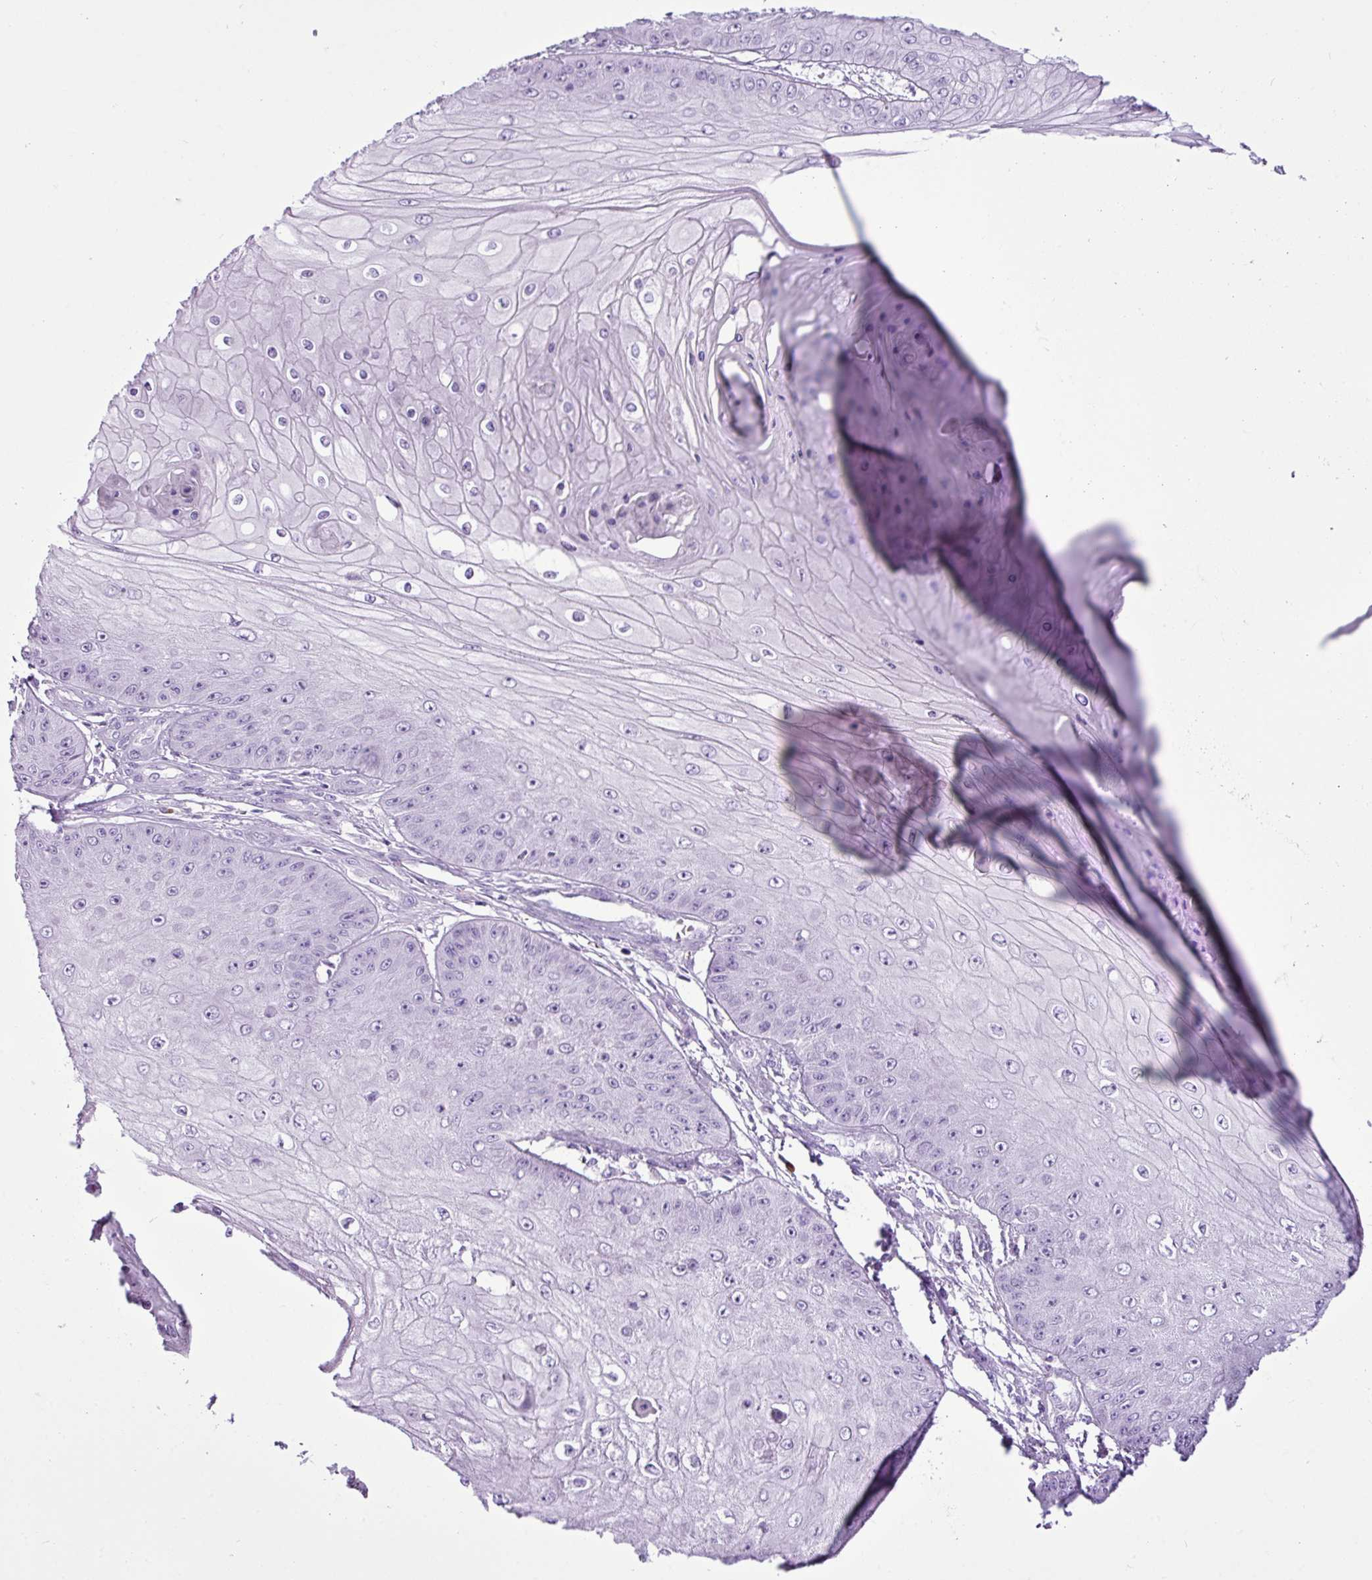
{"staining": {"intensity": "negative", "quantity": "none", "location": "none"}, "tissue": "skin cancer", "cell_type": "Tumor cells", "image_type": "cancer", "snomed": [{"axis": "morphology", "description": "Squamous cell carcinoma, NOS"}, {"axis": "topography", "description": "Skin"}], "caption": "Human skin cancer stained for a protein using IHC reveals no staining in tumor cells.", "gene": "LILRB4", "patient": {"sex": "male", "age": 70}}